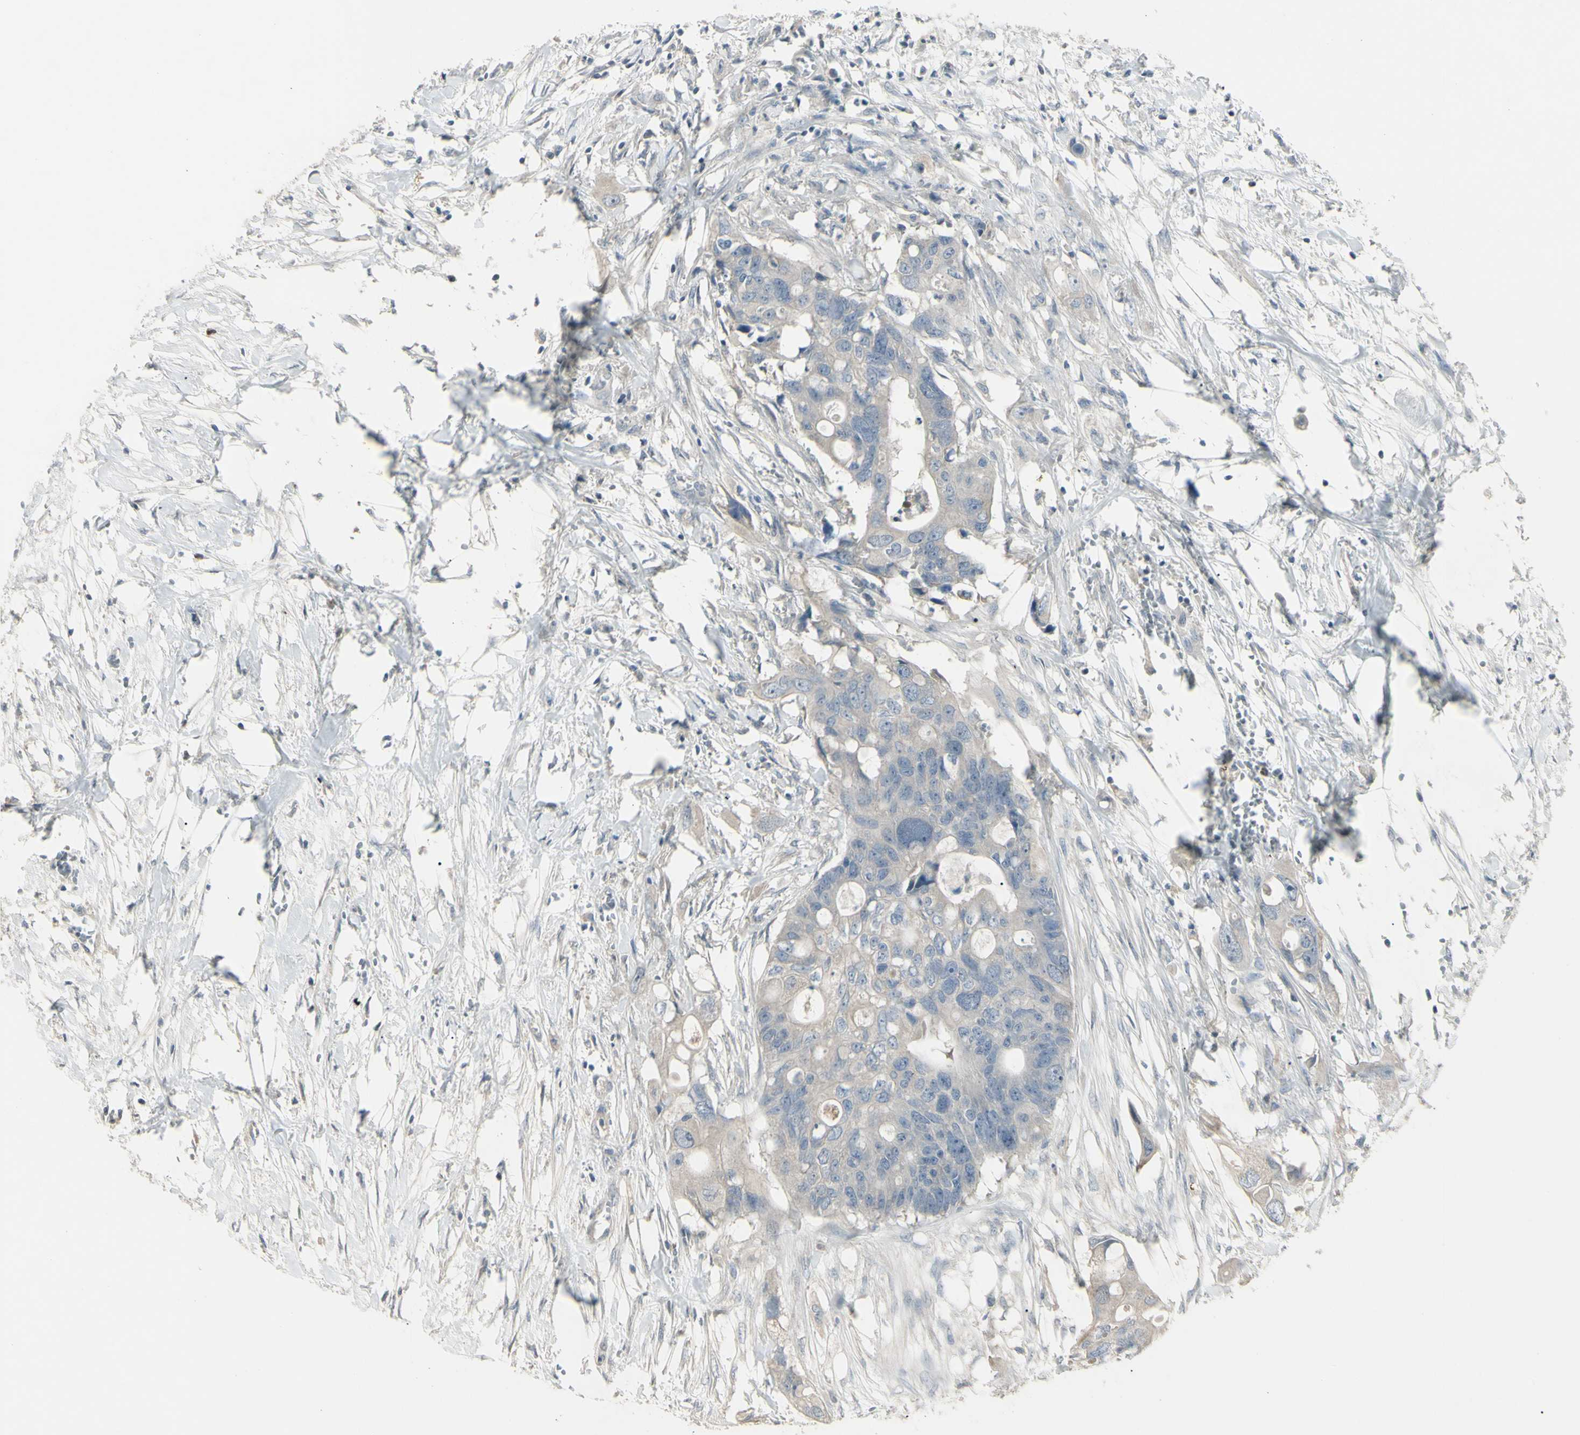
{"staining": {"intensity": "weak", "quantity": ">75%", "location": "cytoplasmic/membranous"}, "tissue": "colorectal cancer", "cell_type": "Tumor cells", "image_type": "cancer", "snomed": [{"axis": "morphology", "description": "Adenocarcinoma, NOS"}, {"axis": "topography", "description": "Colon"}], "caption": "Immunohistochemical staining of adenocarcinoma (colorectal) shows low levels of weak cytoplasmic/membranous protein positivity in approximately >75% of tumor cells.", "gene": "PIAS4", "patient": {"sex": "female", "age": 57}}